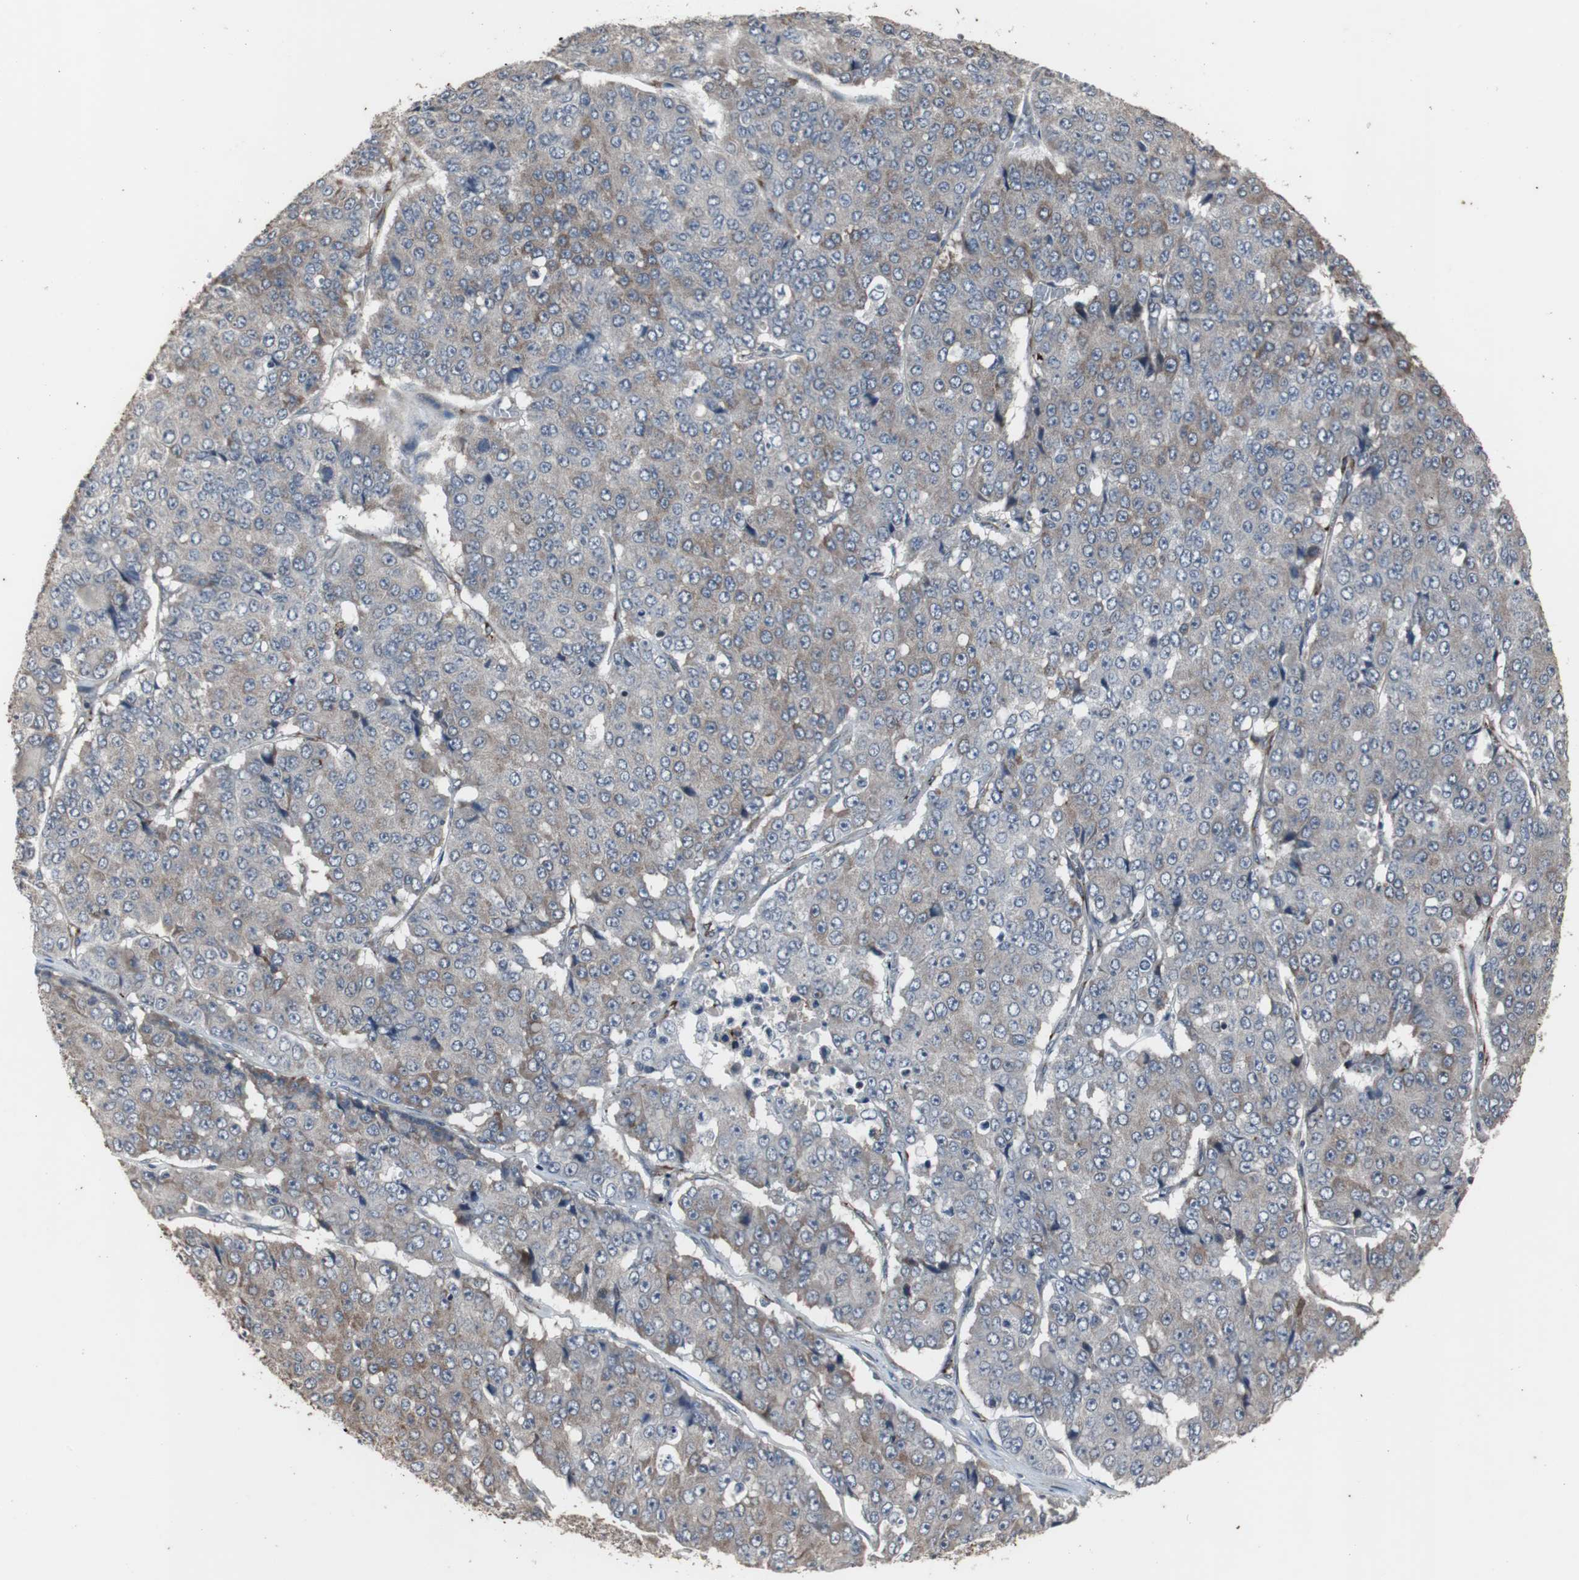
{"staining": {"intensity": "weak", "quantity": ">75%", "location": "cytoplasmic/membranous"}, "tissue": "pancreatic cancer", "cell_type": "Tumor cells", "image_type": "cancer", "snomed": [{"axis": "morphology", "description": "Adenocarcinoma, NOS"}, {"axis": "topography", "description": "Pancreas"}], "caption": "Pancreatic cancer (adenocarcinoma) tissue displays weak cytoplasmic/membranous positivity in about >75% of tumor cells", "gene": "CRADD", "patient": {"sex": "male", "age": 50}}